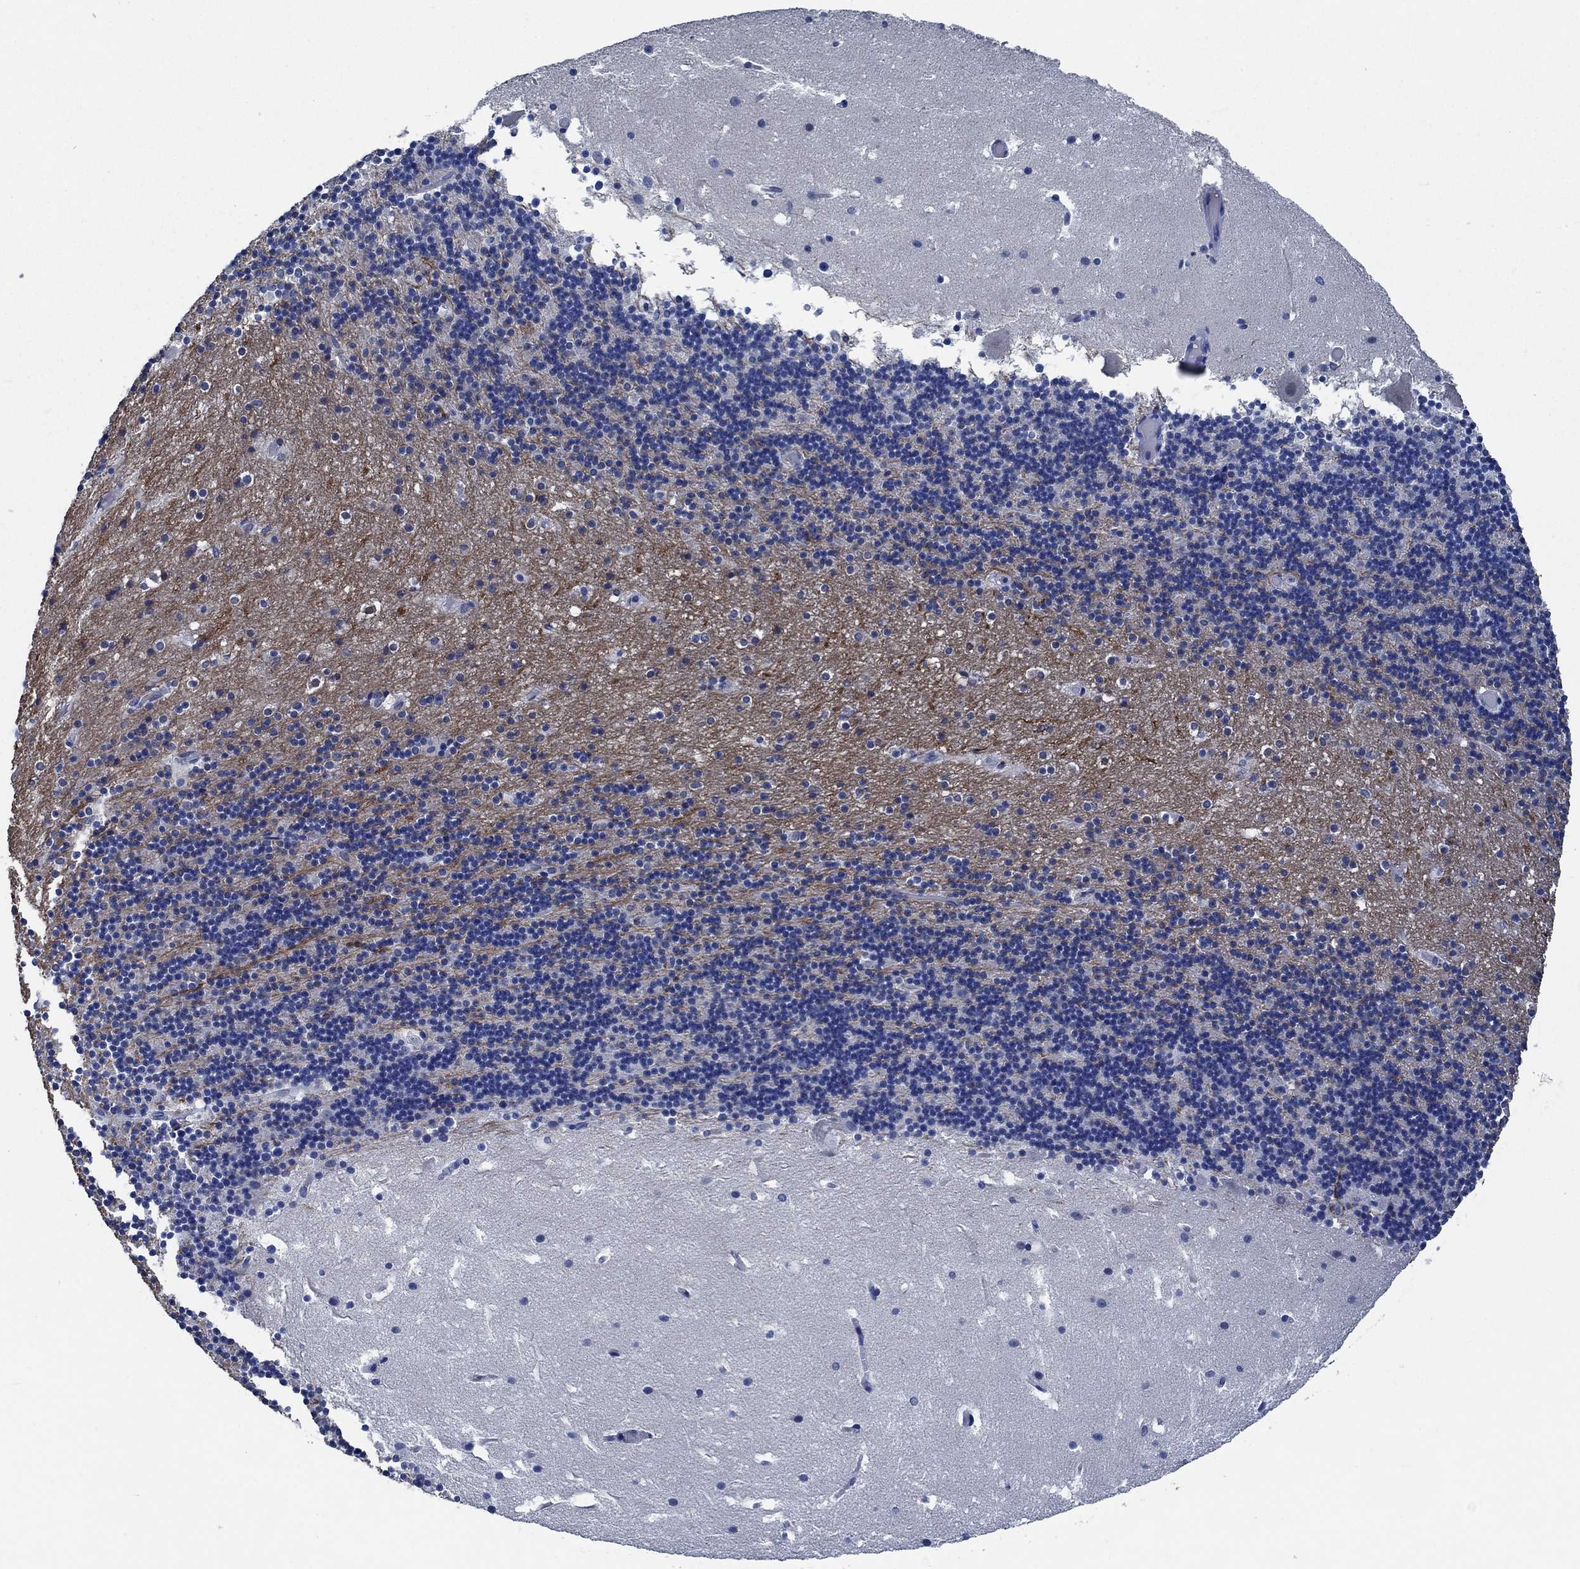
{"staining": {"intensity": "negative", "quantity": "none", "location": "none"}, "tissue": "cerebellum", "cell_type": "Cells in granular layer", "image_type": "normal", "snomed": [{"axis": "morphology", "description": "Normal tissue, NOS"}, {"axis": "topography", "description": "Cerebellum"}], "caption": "IHC photomicrograph of normal human cerebellum stained for a protein (brown), which exhibits no staining in cells in granular layer.", "gene": "OBSCN", "patient": {"sex": "male", "age": 37}}